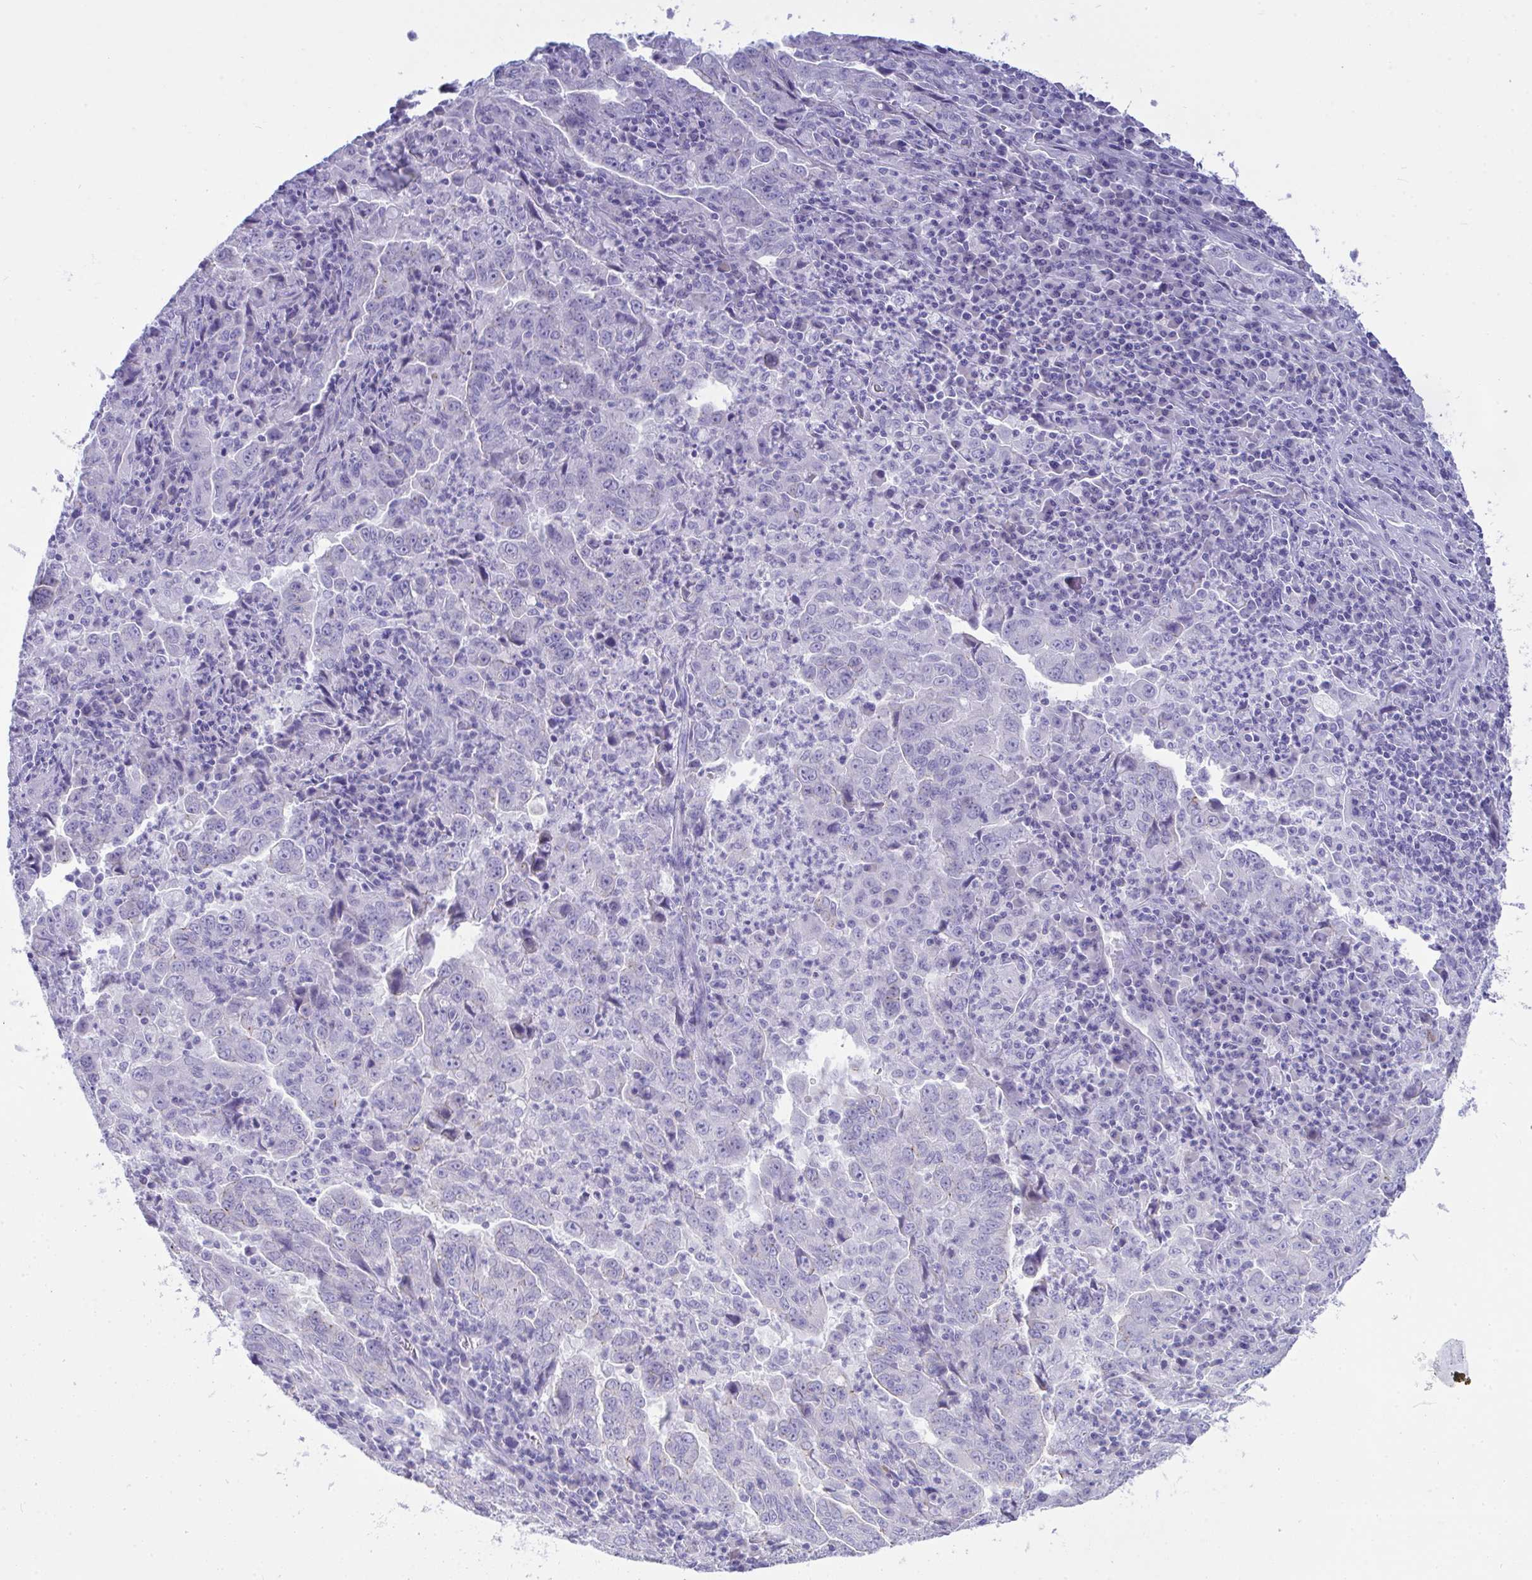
{"staining": {"intensity": "negative", "quantity": "none", "location": "none"}, "tissue": "lung cancer", "cell_type": "Tumor cells", "image_type": "cancer", "snomed": [{"axis": "morphology", "description": "Adenocarcinoma, NOS"}, {"axis": "topography", "description": "Lung"}], "caption": "IHC micrograph of neoplastic tissue: human lung cancer stained with DAB (3,3'-diaminobenzidine) exhibits no significant protein staining in tumor cells. Nuclei are stained in blue.", "gene": "GLB1L2", "patient": {"sex": "male", "age": 67}}